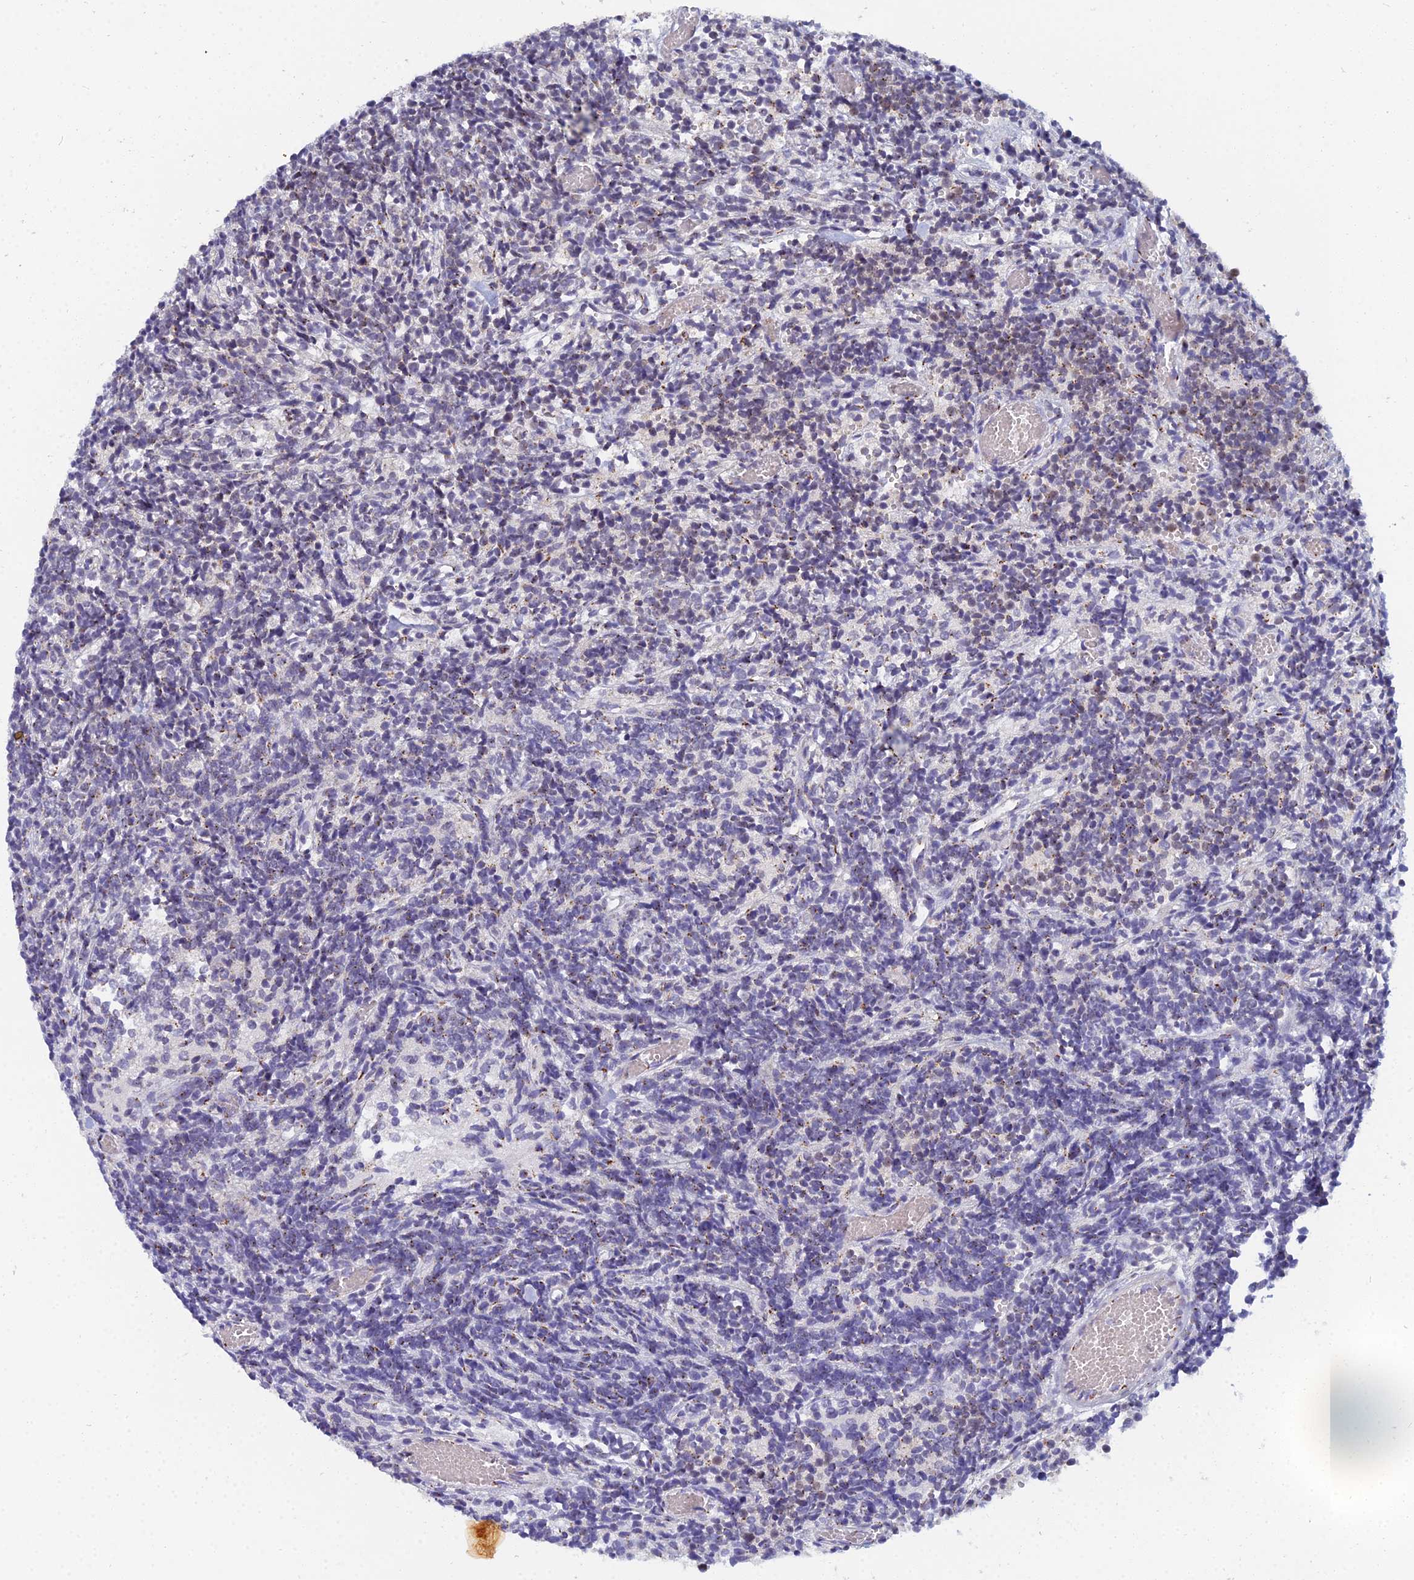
{"staining": {"intensity": "negative", "quantity": "none", "location": "none"}, "tissue": "glioma", "cell_type": "Tumor cells", "image_type": "cancer", "snomed": [{"axis": "morphology", "description": "Glioma, malignant, Low grade"}, {"axis": "topography", "description": "Brain"}], "caption": "DAB immunohistochemical staining of human glioma displays no significant staining in tumor cells. (DAB IHC, high magnification).", "gene": "THOC3", "patient": {"sex": "female", "age": 1}}